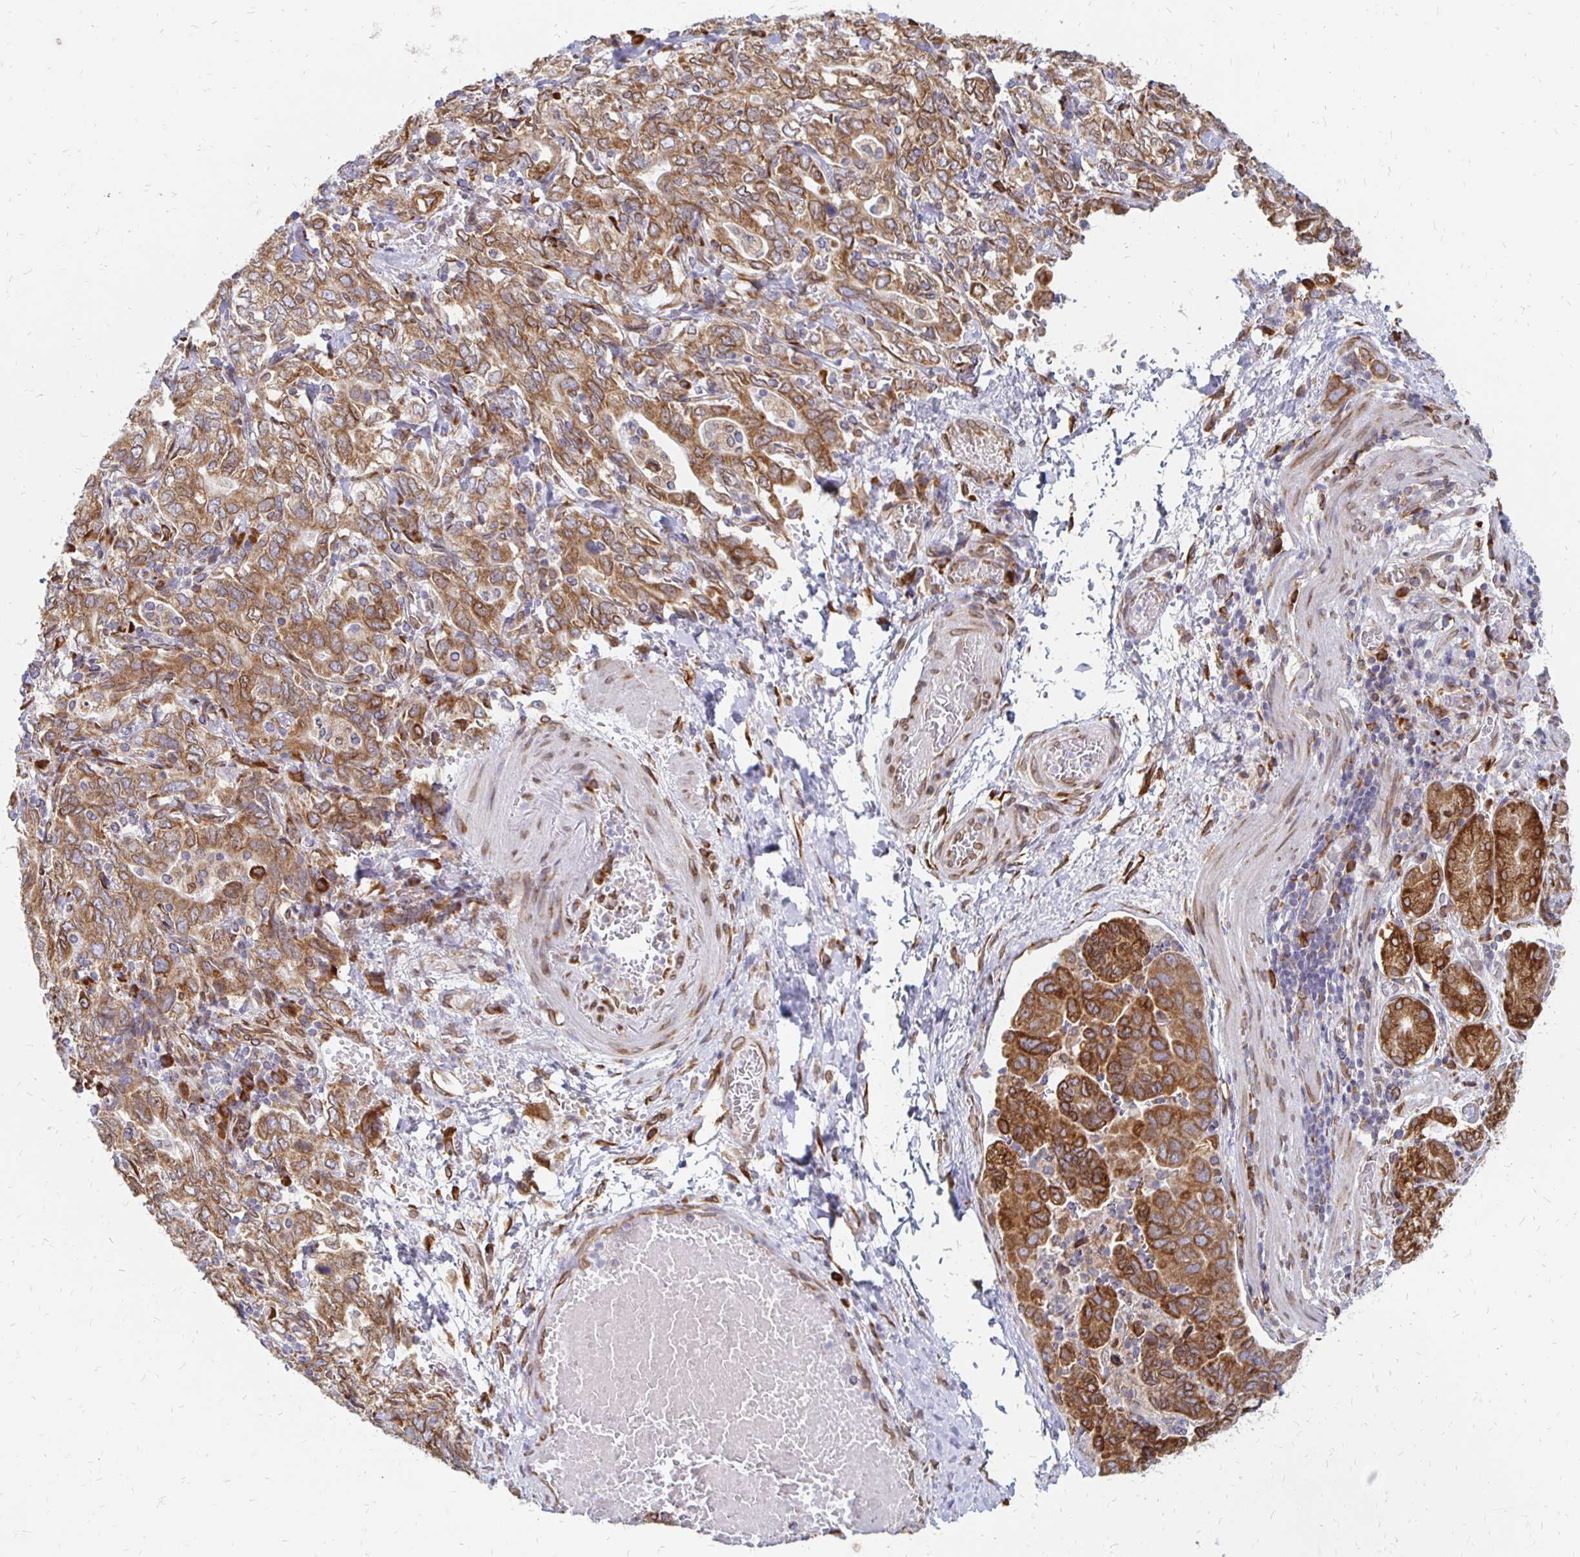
{"staining": {"intensity": "strong", "quantity": ">75%", "location": "cytoplasmic/membranous,nuclear"}, "tissue": "stomach cancer", "cell_type": "Tumor cells", "image_type": "cancer", "snomed": [{"axis": "morphology", "description": "Adenocarcinoma, NOS"}, {"axis": "topography", "description": "Stomach, upper"}, {"axis": "topography", "description": "Stomach"}], "caption": "Immunohistochemical staining of stomach cancer demonstrates high levels of strong cytoplasmic/membranous and nuclear protein expression in approximately >75% of tumor cells.", "gene": "PELI3", "patient": {"sex": "male", "age": 62}}